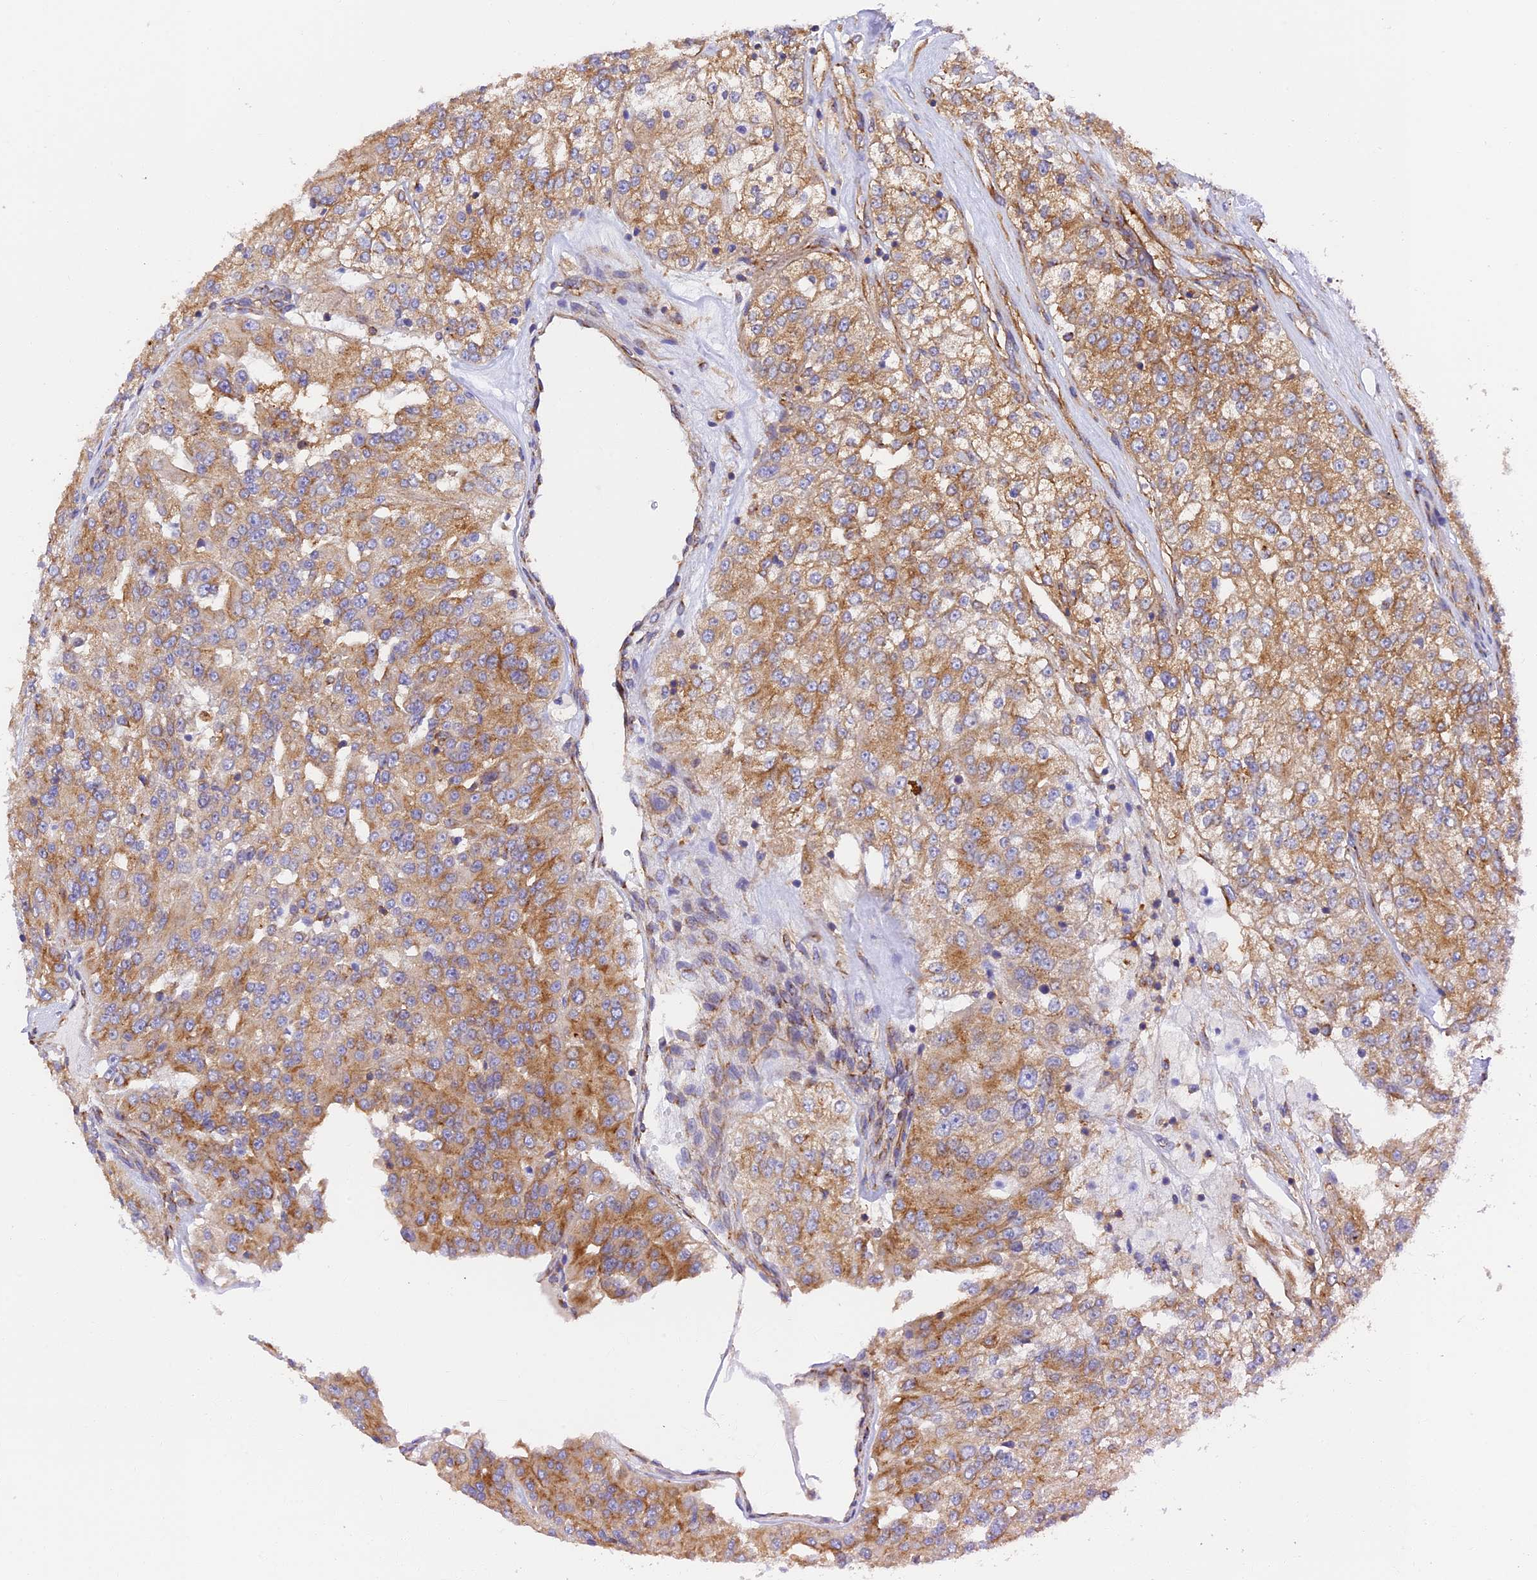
{"staining": {"intensity": "moderate", "quantity": ">75%", "location": "cytoplasmic/membranous"}, "tissue": "renal cancer", "cell_type": "Tumor cells", "image_type": "cancer", "snomed": [{"axis": "morphology", "description": "Adenocarcinoma, NOS"}, {"axis": "topography", "description": "Kidney"}], "caption": "Protein expression by immunohistochemistry displays moderate cytoplasmic/membranous positivity in about >75% of tumor cells in renal cancer.", "gene": "DCTN2", "patient": {"sex": "female", "age": 63}}